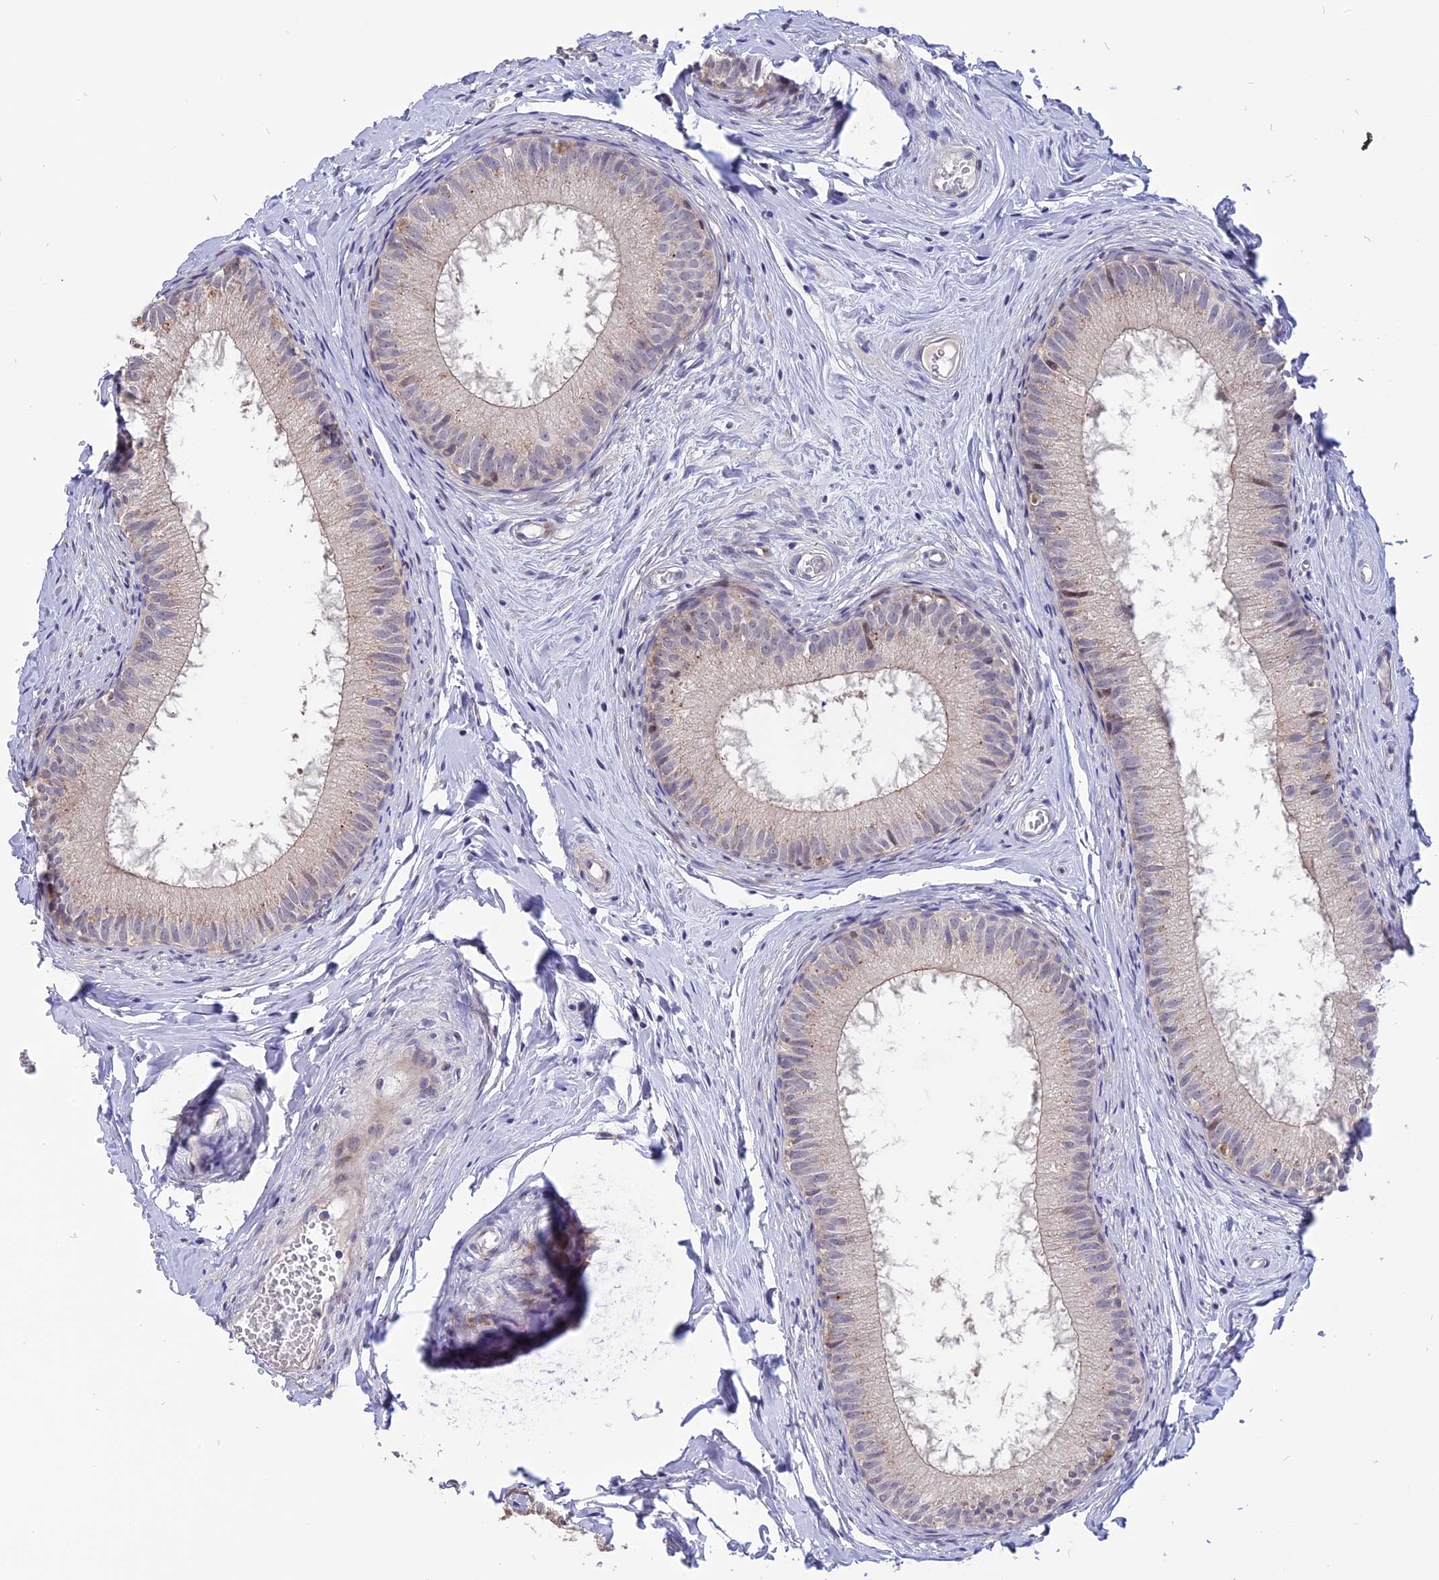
{"staining": {"intensity": "moderate", "quantity": "<25%", "location": "cytoplasmic/membranous,nuclear"}, "tissue": "epididymis", "cell_type": "Glandular cells", "image_type": "normal", "snomed": [{"axis": "morphology", "description": "Normal tissue, NOS"}, {"axis": "topography", "description": "Epididymis"}], "caption": "Protein expression analysis of benign epididymis shows moderate cytoplasmic/membranous,nuclear positivity in approximately <25% of glandular cells.", "gene": "TMEM263", "patient": {"sex": "male", "age": 34}}